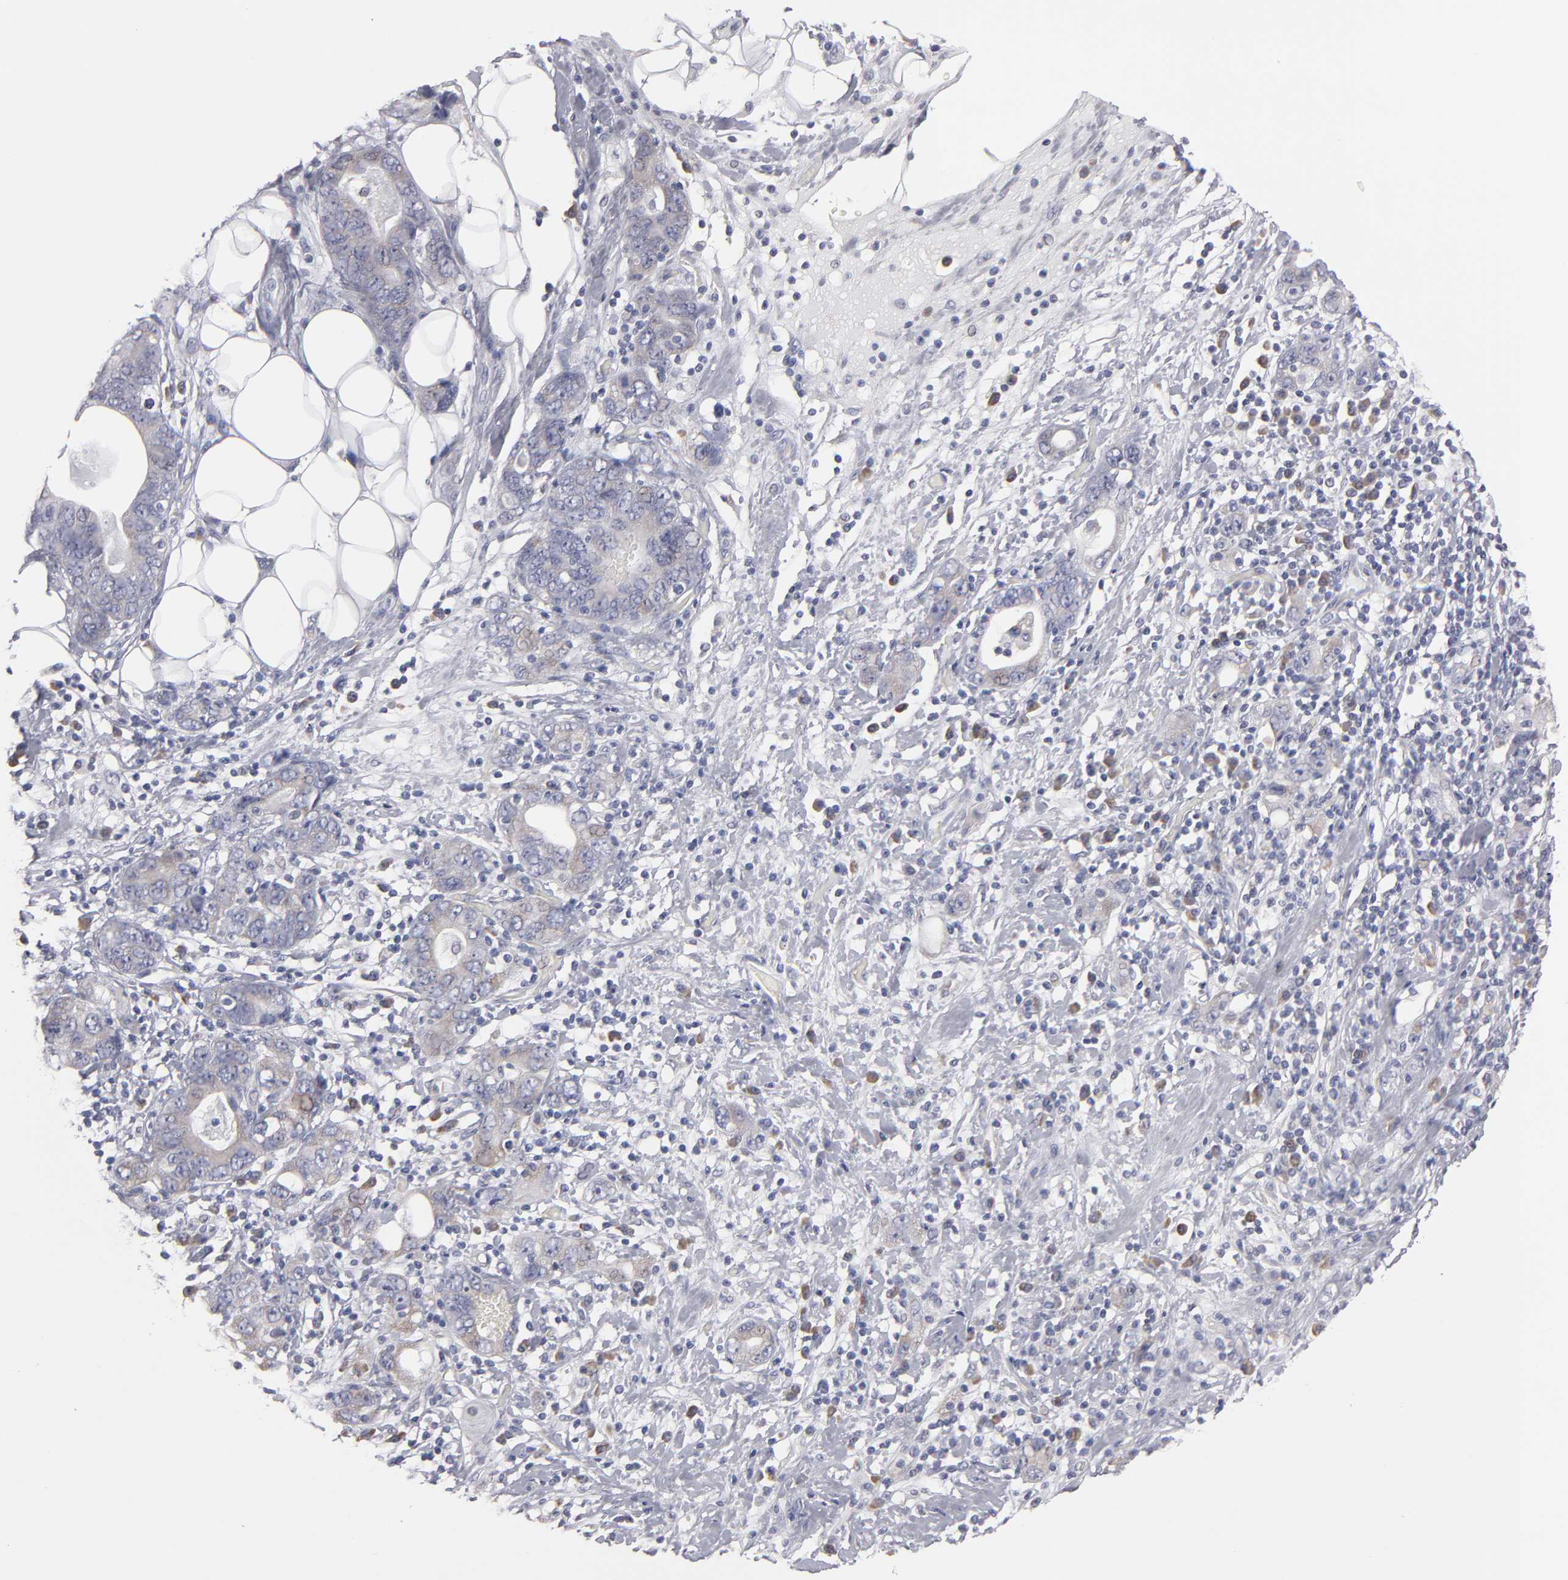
{"staining": {"intensity": "weak", "quantity": "<25%", "location": "cytoplasmic/membranous"}, "tissue": "stomach cancer", "cell_type": "Tumor cells", "image_type": "cancer", "snomed": [{"axis": "morphology", "description": "Adenocarcinoma, NOS"}, {"axis": "topography", "description": "Stomach, lower"}], "caption": "DAB (3,3'-diaminobenzidine) immunohistochemical staining of human stomach adenocarcinoma exhibits no significant staining in tumor cells.", "gene": "CCDC80", "patient": {"sex": "female", "age": 93}}